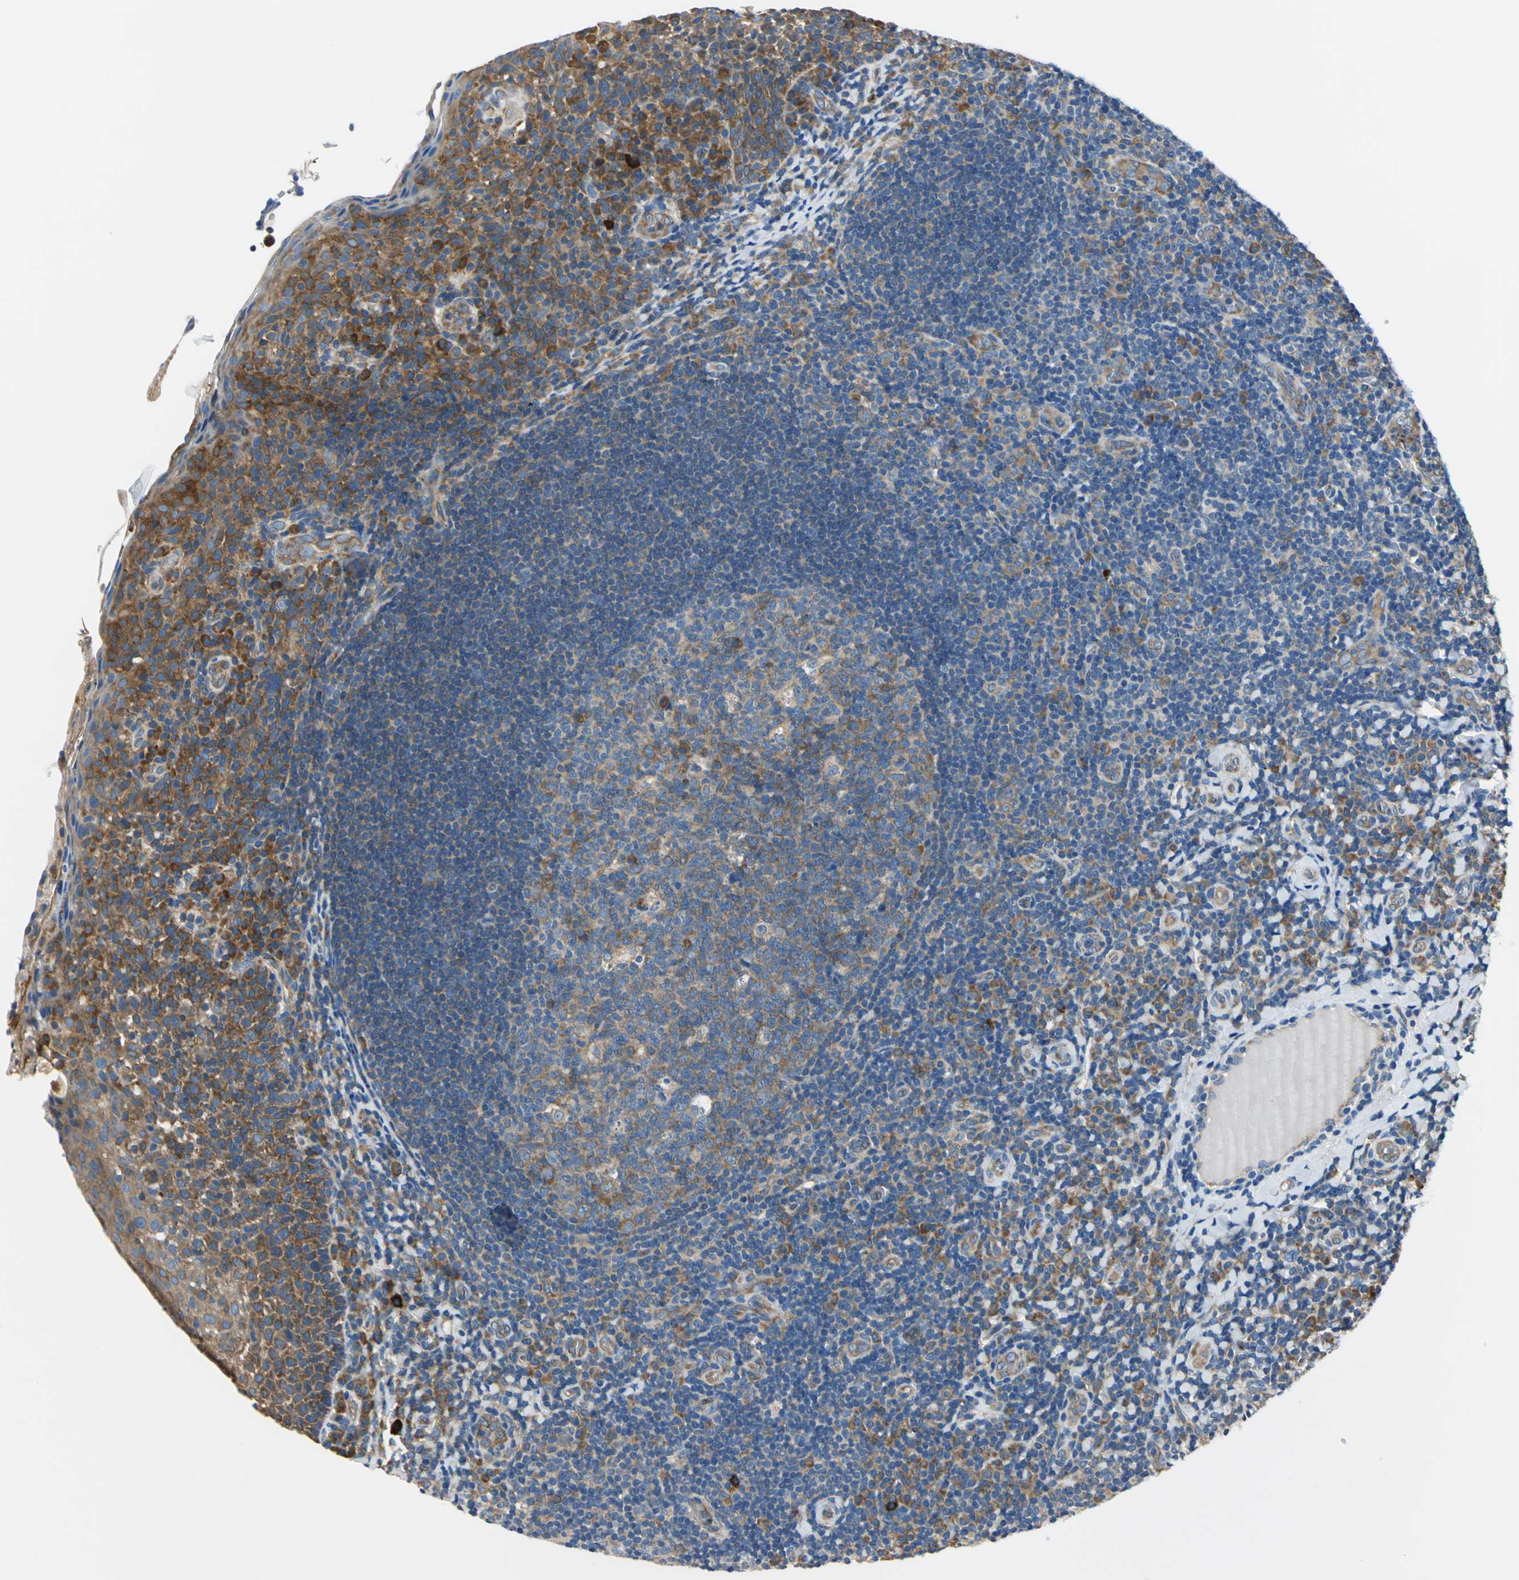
{"staining": {"intensity": "moderate", "quantity": "25%-75%", "location": "cytoplasmic/membranous"}, "tissue": "tonsil", "cell_type": "Germinal center cells", "image_type": "normal", "snomed": [{"axis": "morphology", "description": "Normal tissue, NOS"}, {"axis": "topography", "description": "Tonsil"}], "caption": "Immunohistochemical staining of unremarkable human tonsil demonstrates medium levels of moderate cytoplasmic/membranous staining in about 25%-75% of germinal center cells. (DAB (3,3'-diaminobenzidine) IHC with brightfield microscopy, high magnification).", "gene": "TRIM25", "patient": {"sex": "male", "age": 17}}